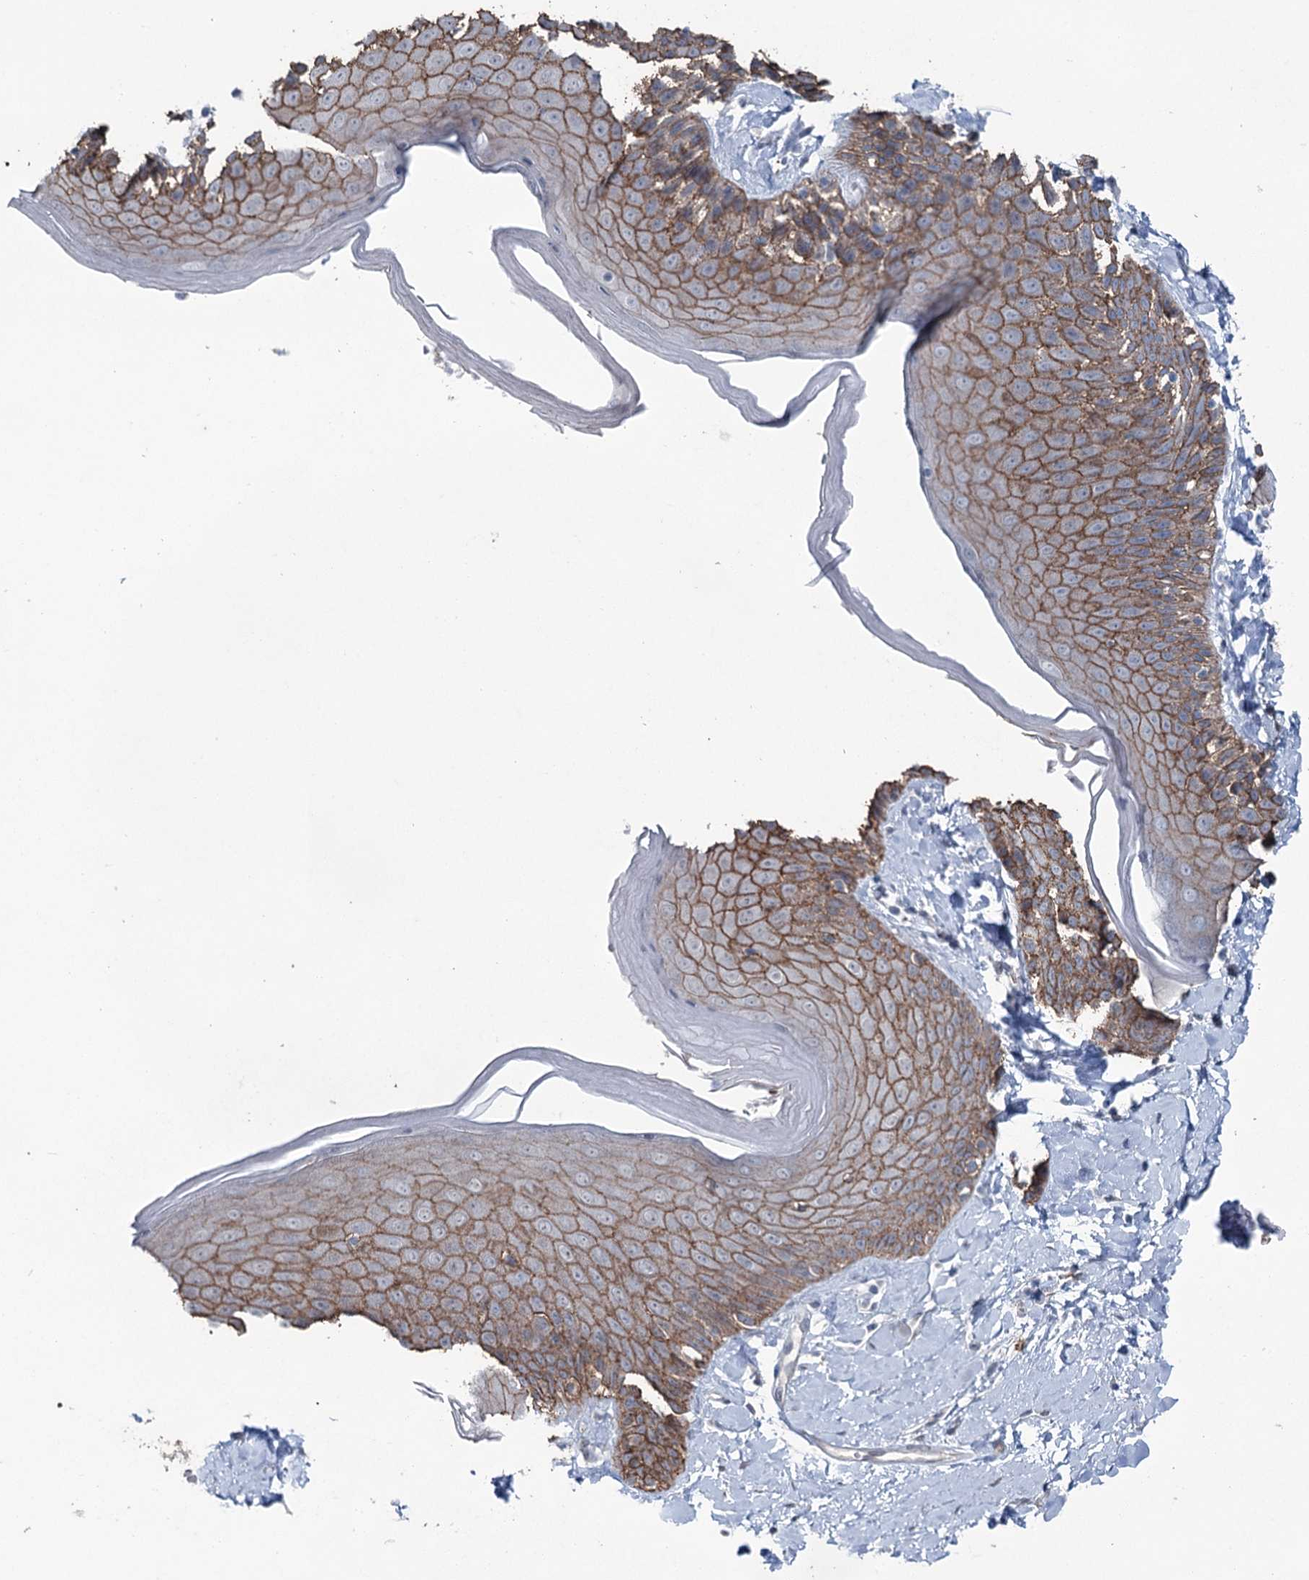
{"staining": {"intensity": "moderate", "quantity": ">75%", "location": "cytoplasmic/membranous"}, "tissue": "skin", "cell_type": "Epidermal cells", "image_type": "normal", "snomed": [{"axis": "morphology", "description": "Normal tissue, NOS"}, {"axis": "topography", "description": "Anal"}], "caption": "Immunohistochemical staining of unremarkable skin displays moderate cytoplasmic/membranous protein expression in approximately >75% of epidermal cells.", "gene": "FAM120B", "patient": {"sex": "male", "age": 69}}